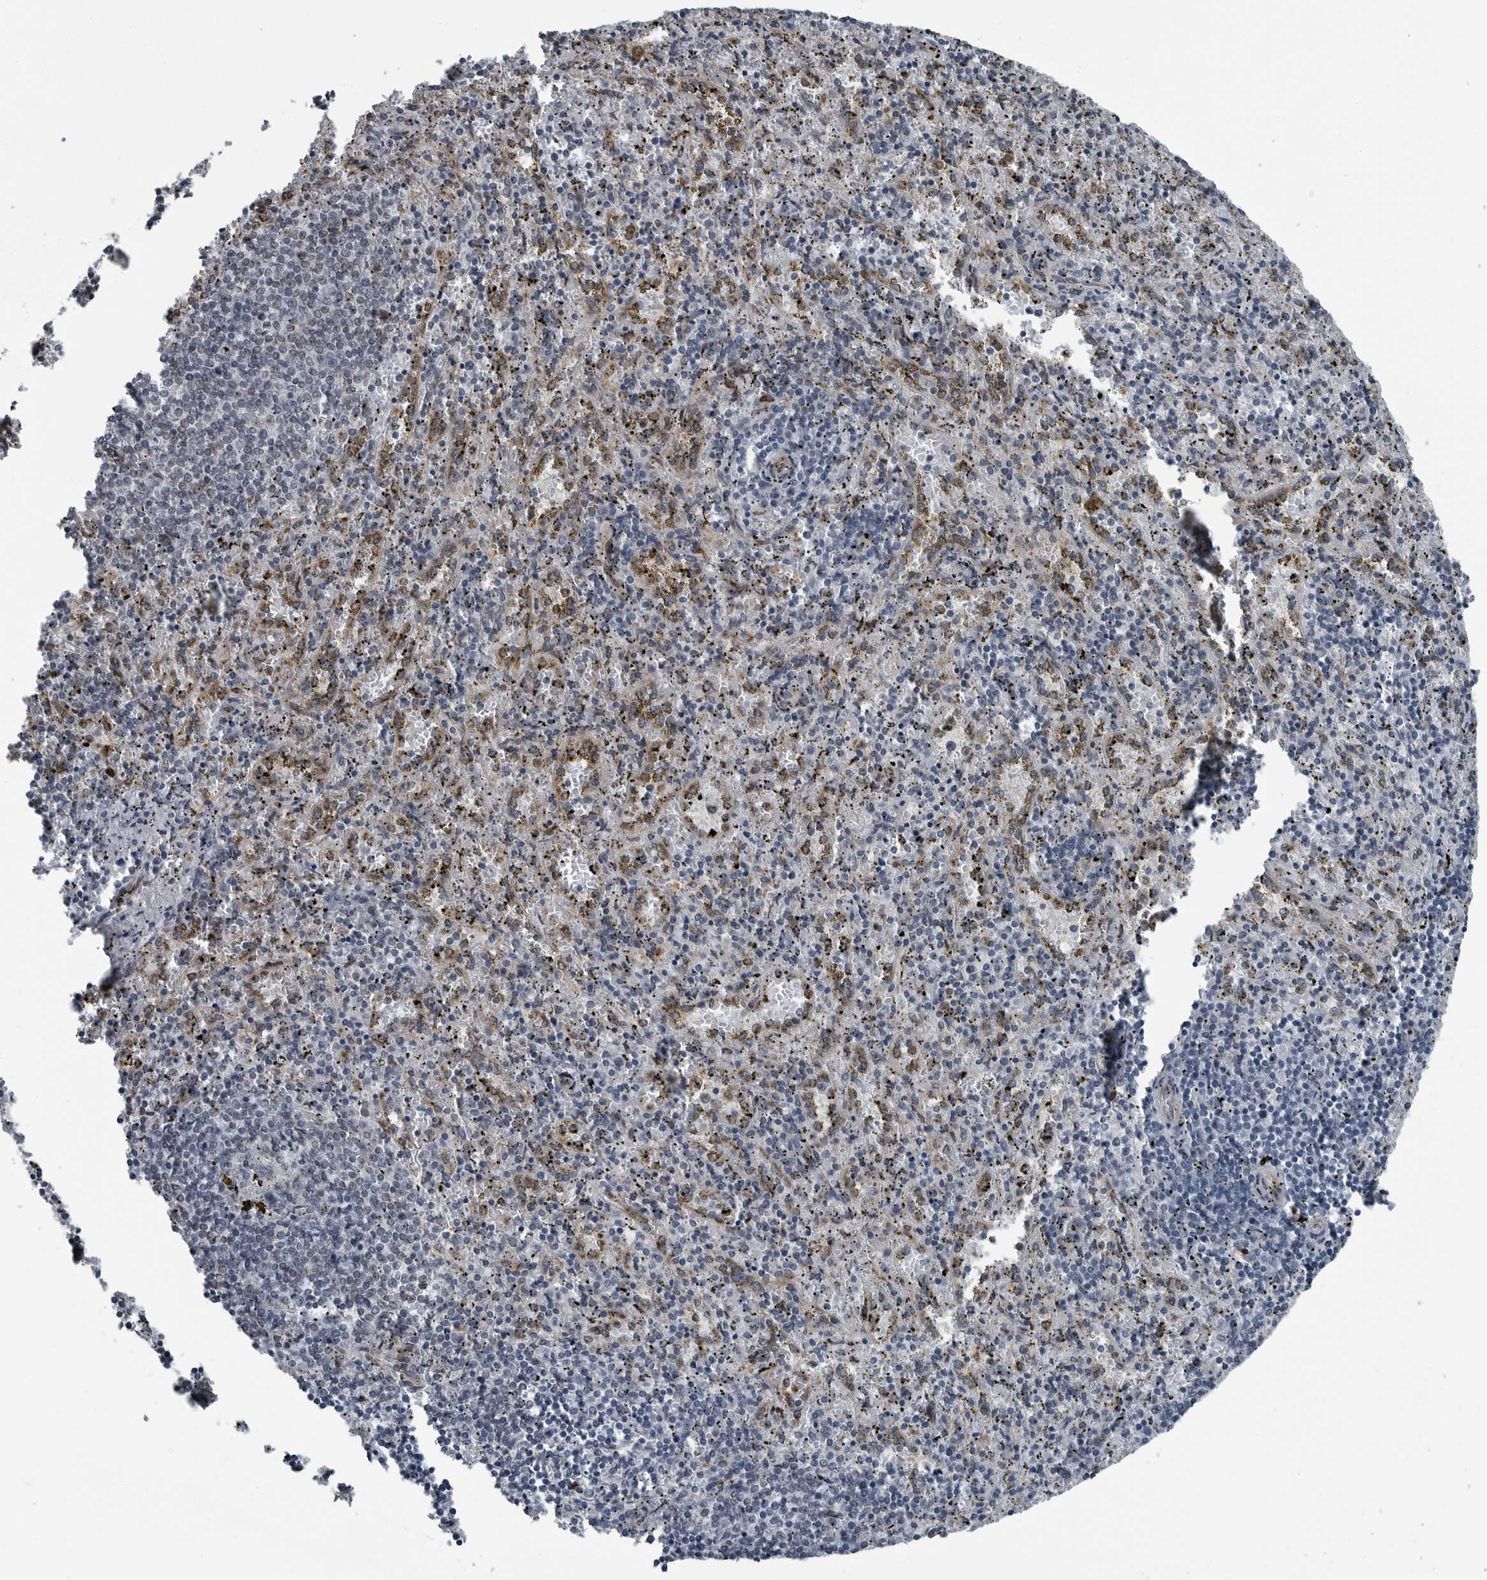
{"staining": {"intensity": "strong", "quantity": "<25%", "location": "cytoplasmic/membranous"}, "tissue": "spleen", "cell_type": "Cells in red pulp", "image_type": "normal", "snomed": [{"axis": "morphology", "description": "Normal tissue, NOS"}, {"axis": "topography", "description": "Spleen"}], "caption": "Cells in red pulp reveal medium levels of strong cytoplasmic/membranous staining in about <25% of cells in normal spleen.", "gene": "CEP85", "patient": {"sex": "male", "age": 11}}